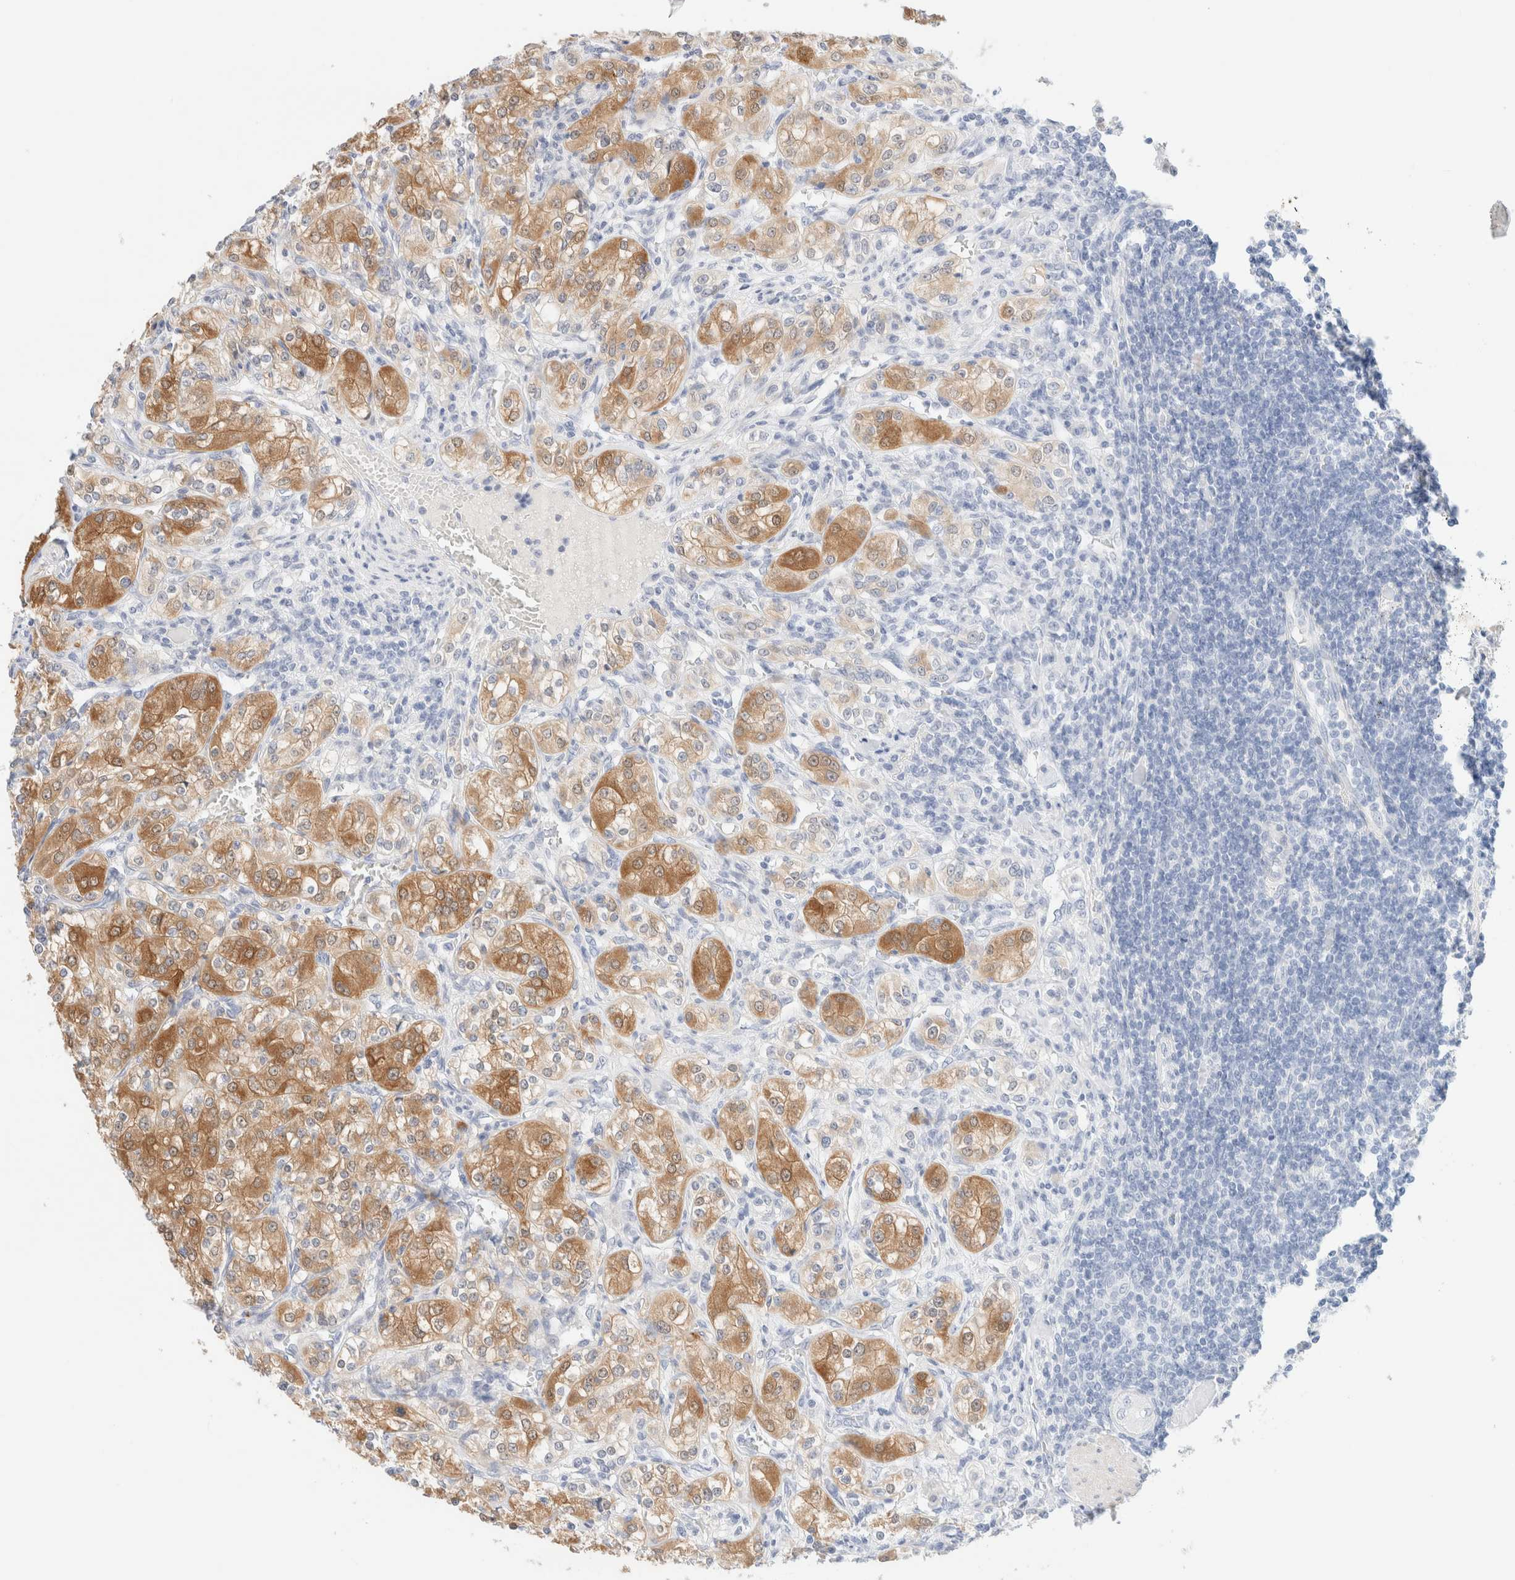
{"staining": {"intensity": "moderate", "quantity": "25%-75%", "location": "cytoplasmic/membranous"}, "tissue": "renal cancer", "cell_type": "Tumor cells", "image_type": "cancer", "snomed": [{"axis": "morphology", "description": "Adenocarcinoma, NOS"}, {"axis": "topography", "description": "Kidney"}], "caption": "This is an image of IHC staining of renal cancer, which shows moderate staining in the cytoplasmic/membranous of tumor cells.", "gene": "DPYS", "patient": {"sex": "male", "age": 77}}